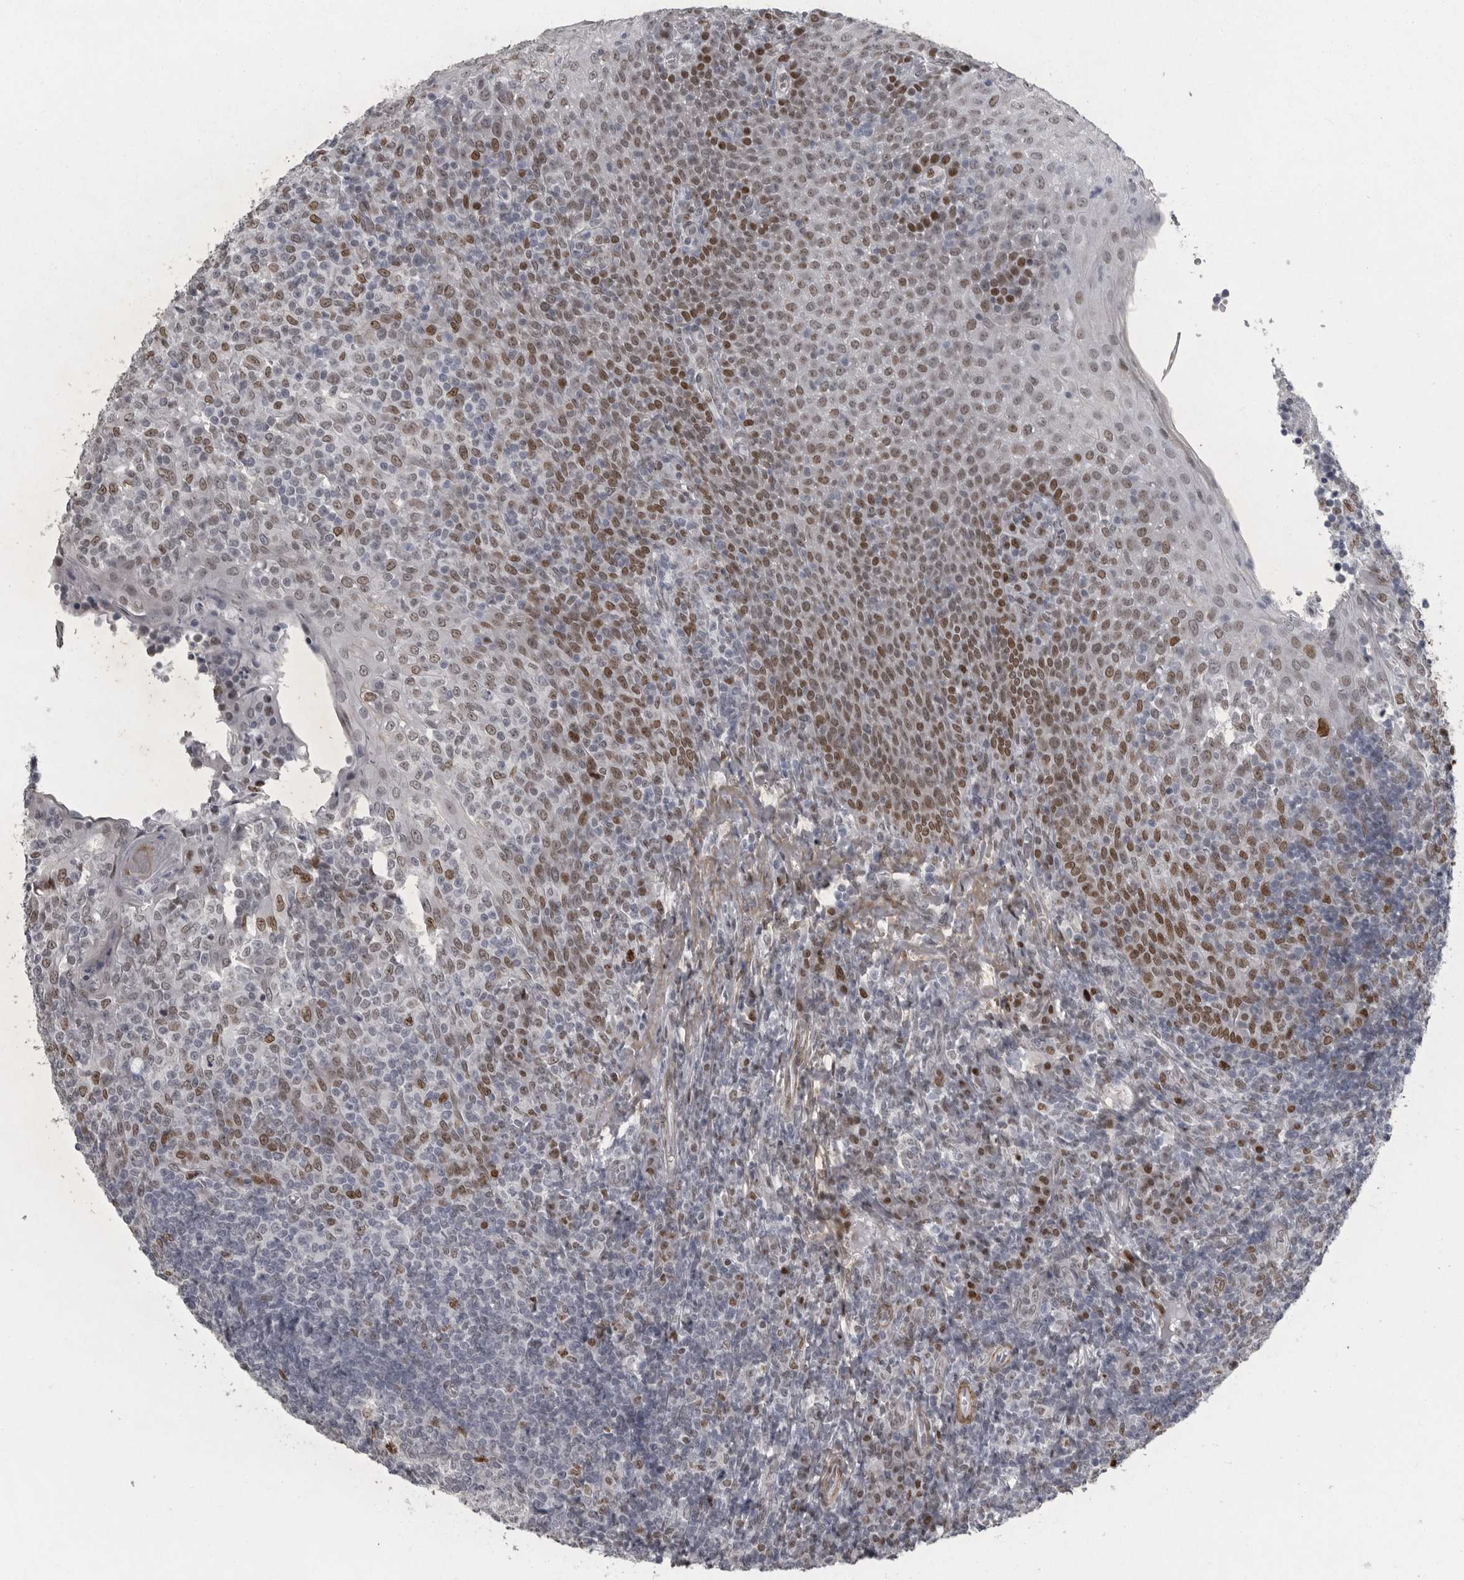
{"staining": {"intensity": "moderate", "quantity": "<25%", "location": "nuclear"}, "tissue": "tonsil", "cell_type": "Germinal center cells", "image_type": "normal", "snomed": [{"axis": "morphology", "description": "Normal tissue, NOS"}, {"axis": "topography", "description": "Tonsil"}], "caption": "Protein staining by immunohistochemistry (IHC) exhibits moderate nuclear staining in about <25% of germinal center cells in unremarkable tonsil. Nuclei are stained in blue.", "gene": "HMGN3", "patient": {"sex": "female", "age": 19}}